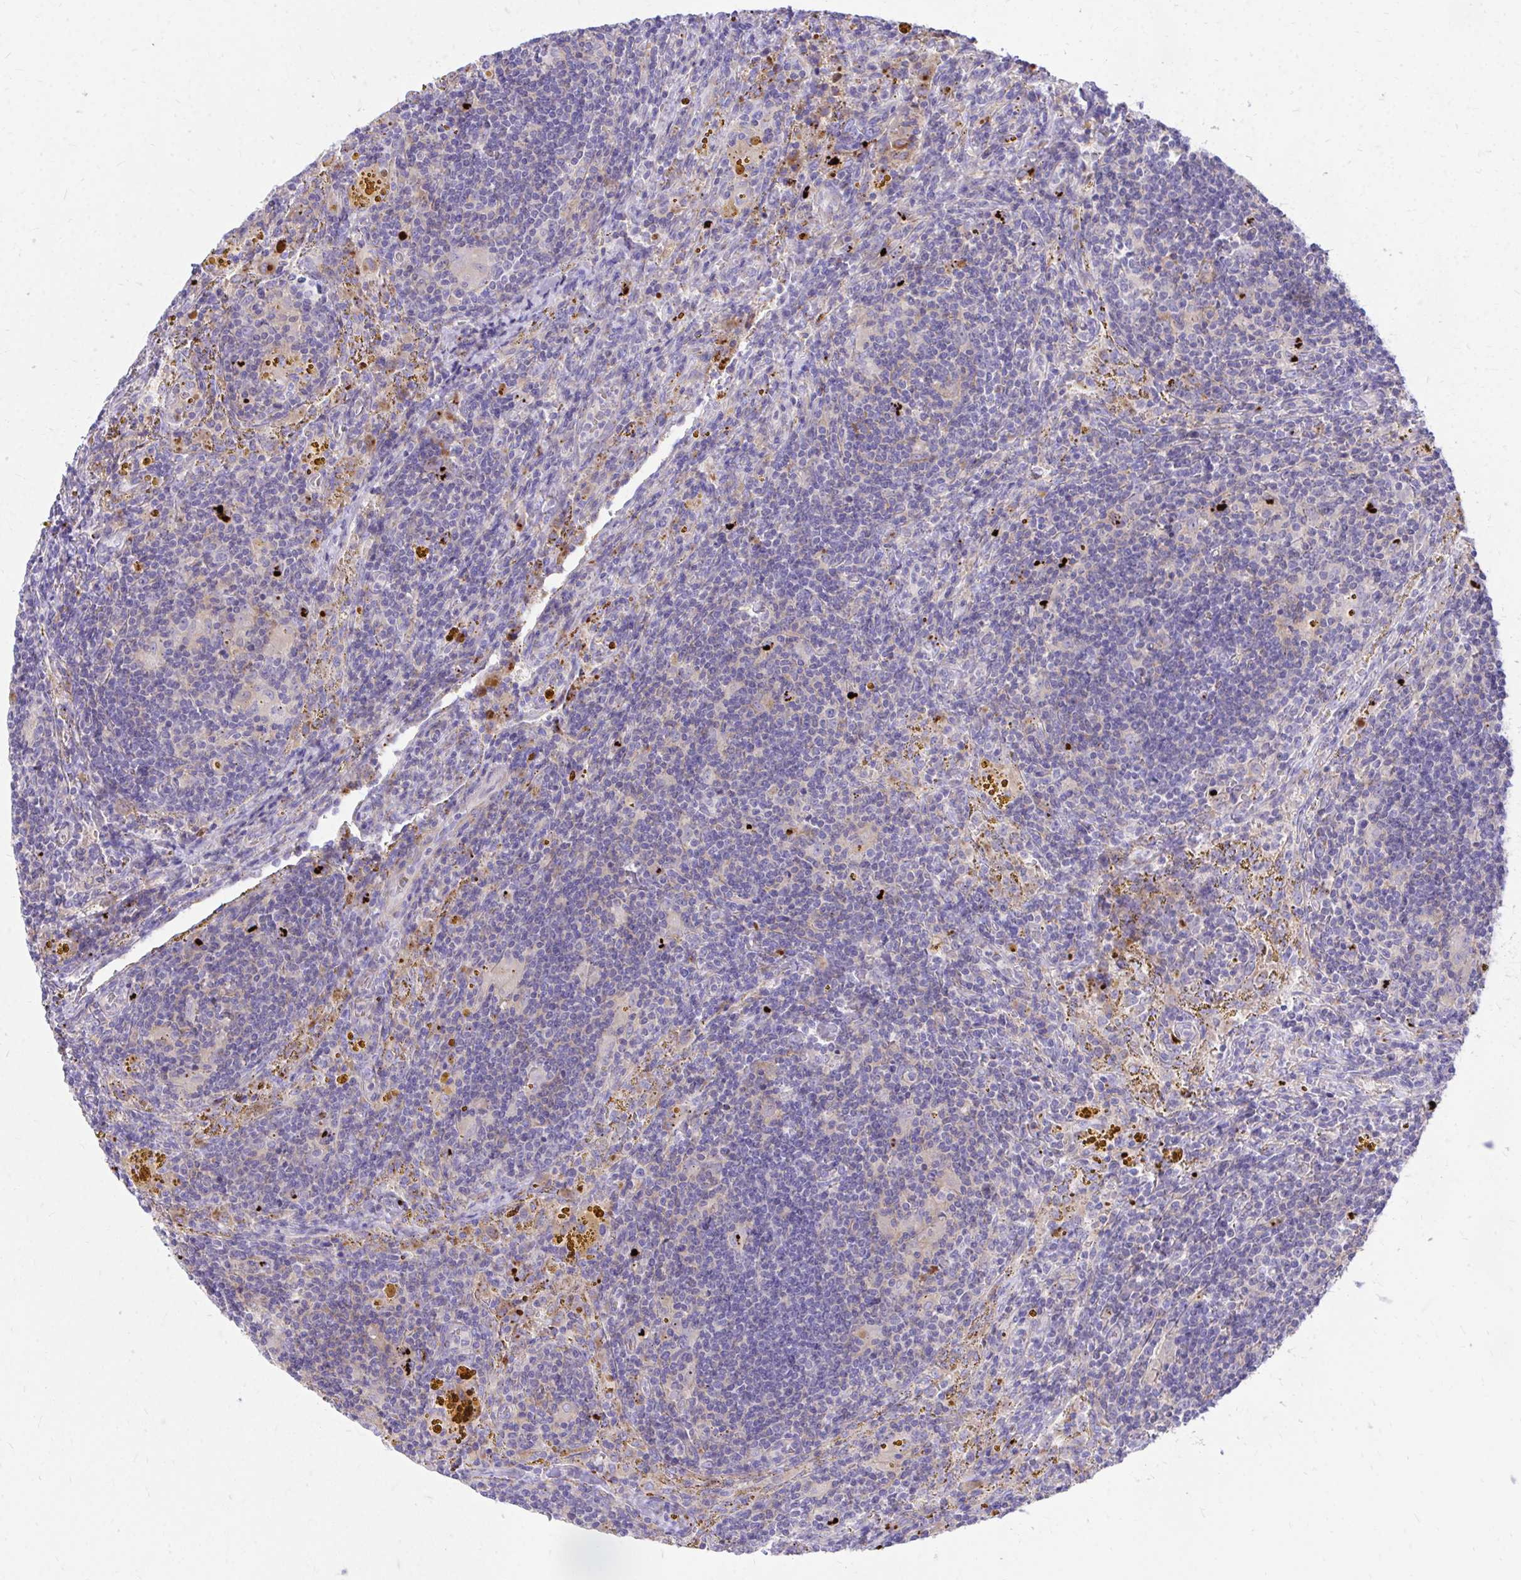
{"staining": {"intensity": "negative", "quantity": "none", "location": "none"}, "tissue": "lymphoma", "cell_type": "Tumor cells", "image_type": "cancer", "snomed": [{"axis": "morphology", "description": "Malignant lymphoma, non-Hodgkin's type, Low grade"}, {"axis": "topography", "description": "Spleen"}], "caption": "Immunohistochemistry of human lymphoma shows no expression in tumor cells. The staining is performed using DAB (3,3'-diaminobenzidine) brown chromogen with nuclei counter-stained in using hematoxylin.", "gene": "TP53I11", "patient": {"sex": "female", "age": 70}}